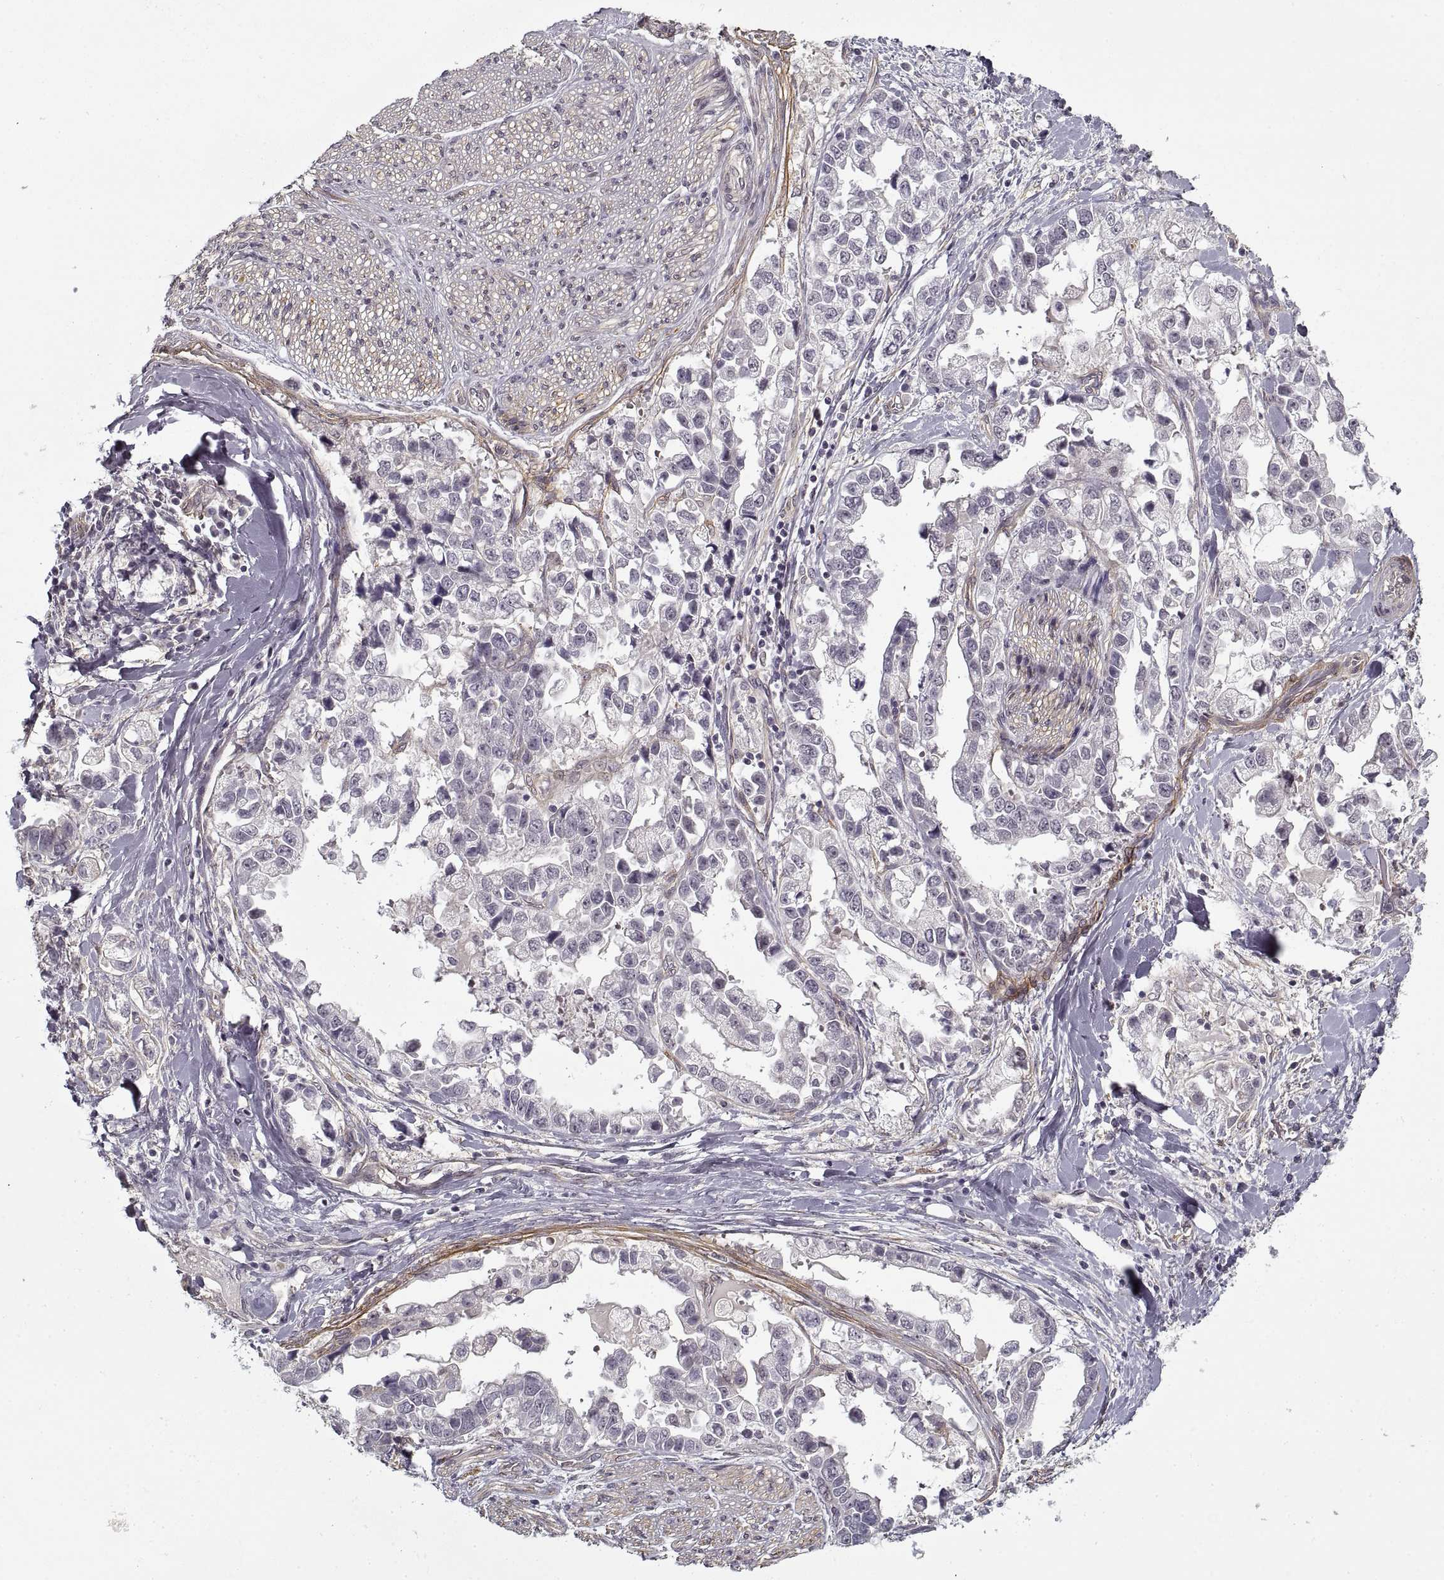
{"staining": {"intensity": "negative", "quantity": "none", "location": "none"}, "tissue": "stomach cancer", "cell_type": "Tumor cells", "image_type": "cancer", "snomed": [{"axis": "morphology", "description": "Adenocarcinoma, NOS"}, {"axis": "topography", "description": "Stomach"}], "caption": "Immunohistochemistry of human stomach adenocarcinoma shows no expression in tumor cells. (Stains: DAB (3,3'-diaminobenzidine) immunohistochemistry (IHC) with hematoxylin counter stain, Microscopy: brightfield microscopy at high magnification).", "gene": "LAMB2", "patient": {"sex": "male", "age": 59}}